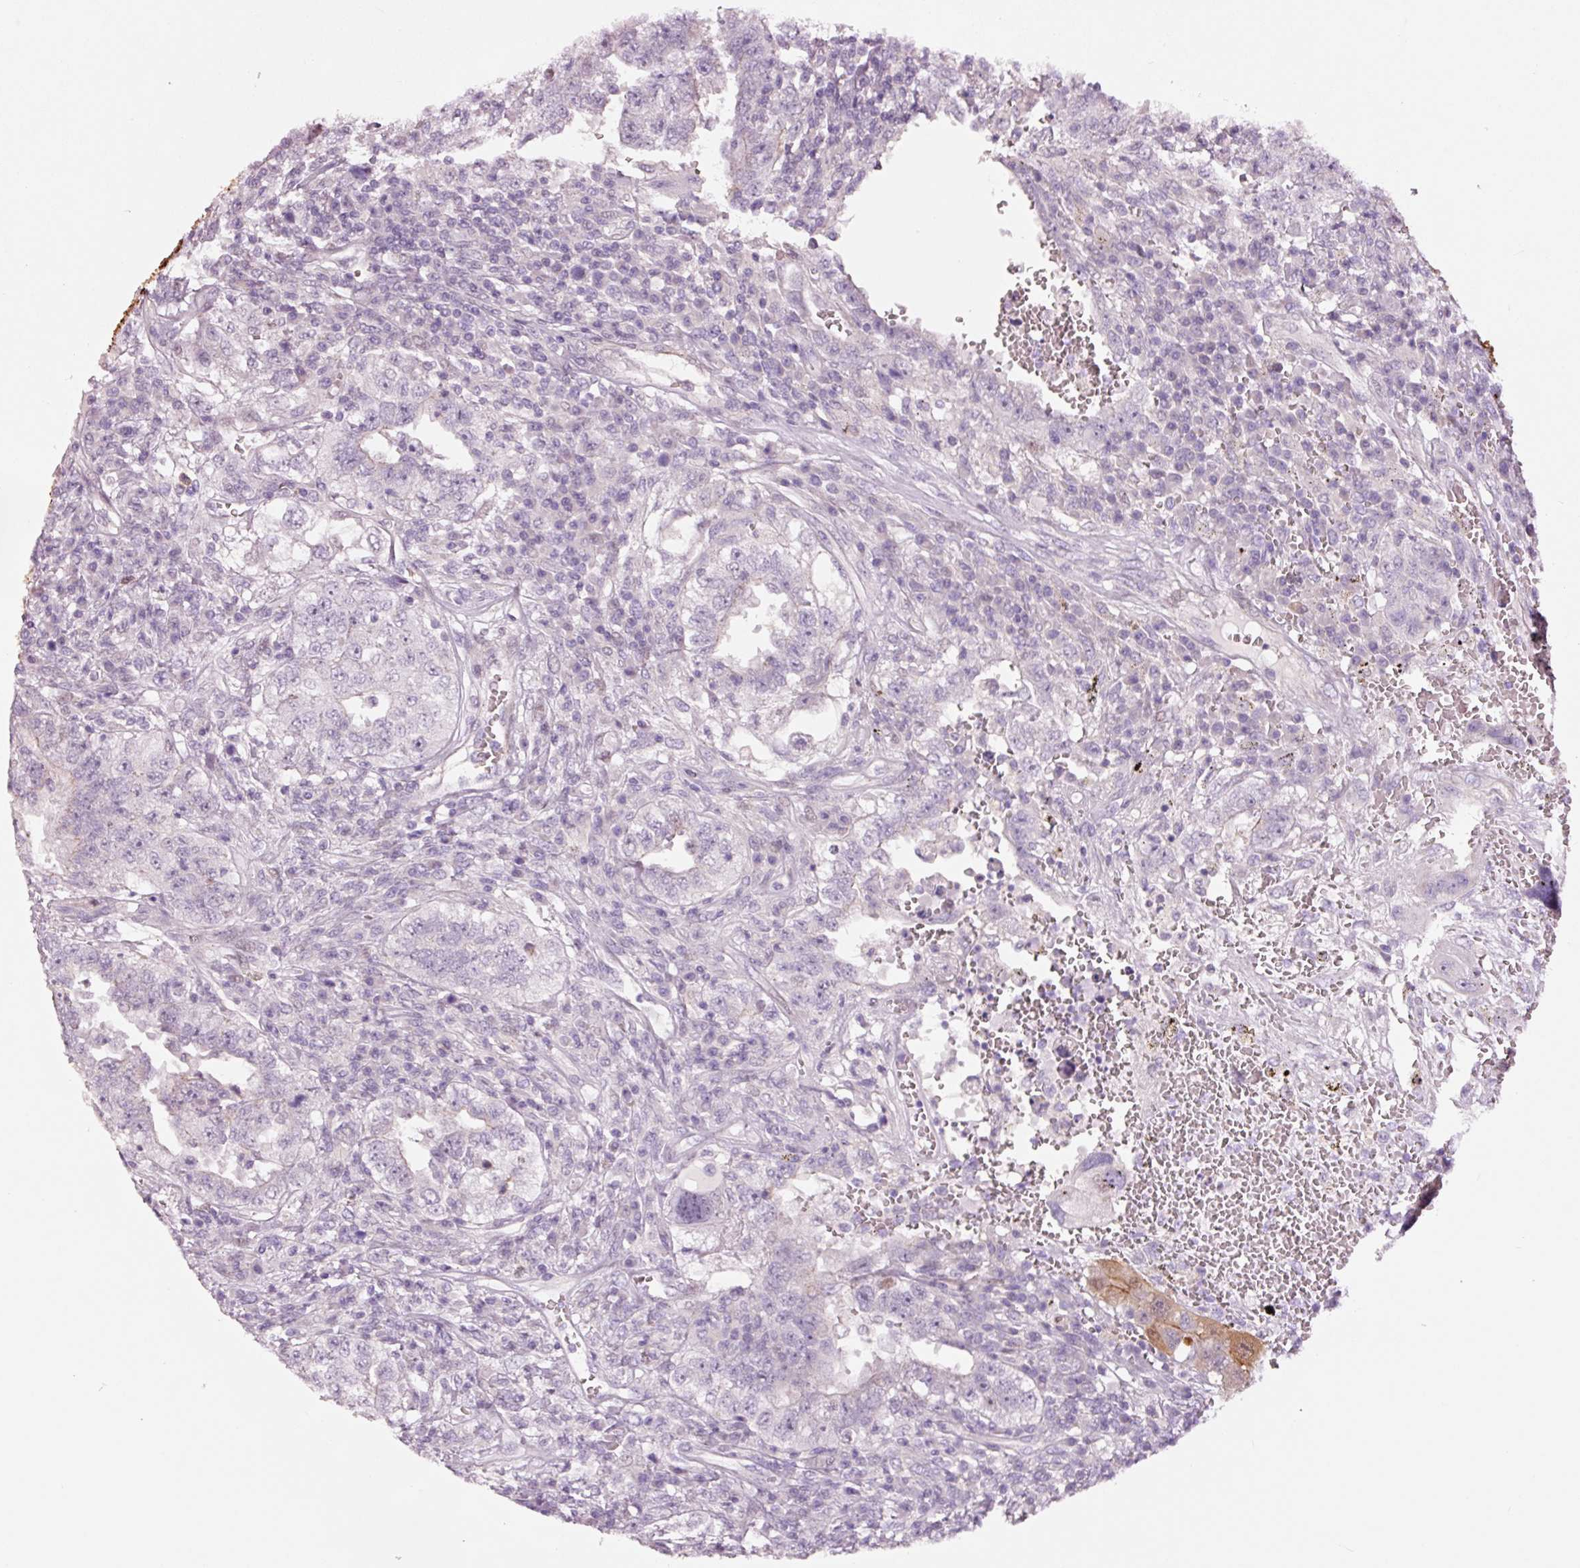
{"staining": {"intensity": "negative", "quantity": "none", "location": "none"}, "tissue": "testis cancer", "cell_type": "Tumor cells", "image_type": "cancer", "snomed": [{"axis": "morphology", "description": "Carcinoma, Embryonal, NOS"}, {"axis": "topography", "description": "Testis"}], "caption": "Testis cancer (embryonal carcinoma) was stained to show a protein in brown. There is no significant staining in tumor cells. (Stains: DAB immunohistochemistry (IHC) with hematoxylin counter stain, Microscopy: brightfield microscopy at high magnification).", "gene": "DAPP1", "patient": {"sex": "male", "age": 26}}